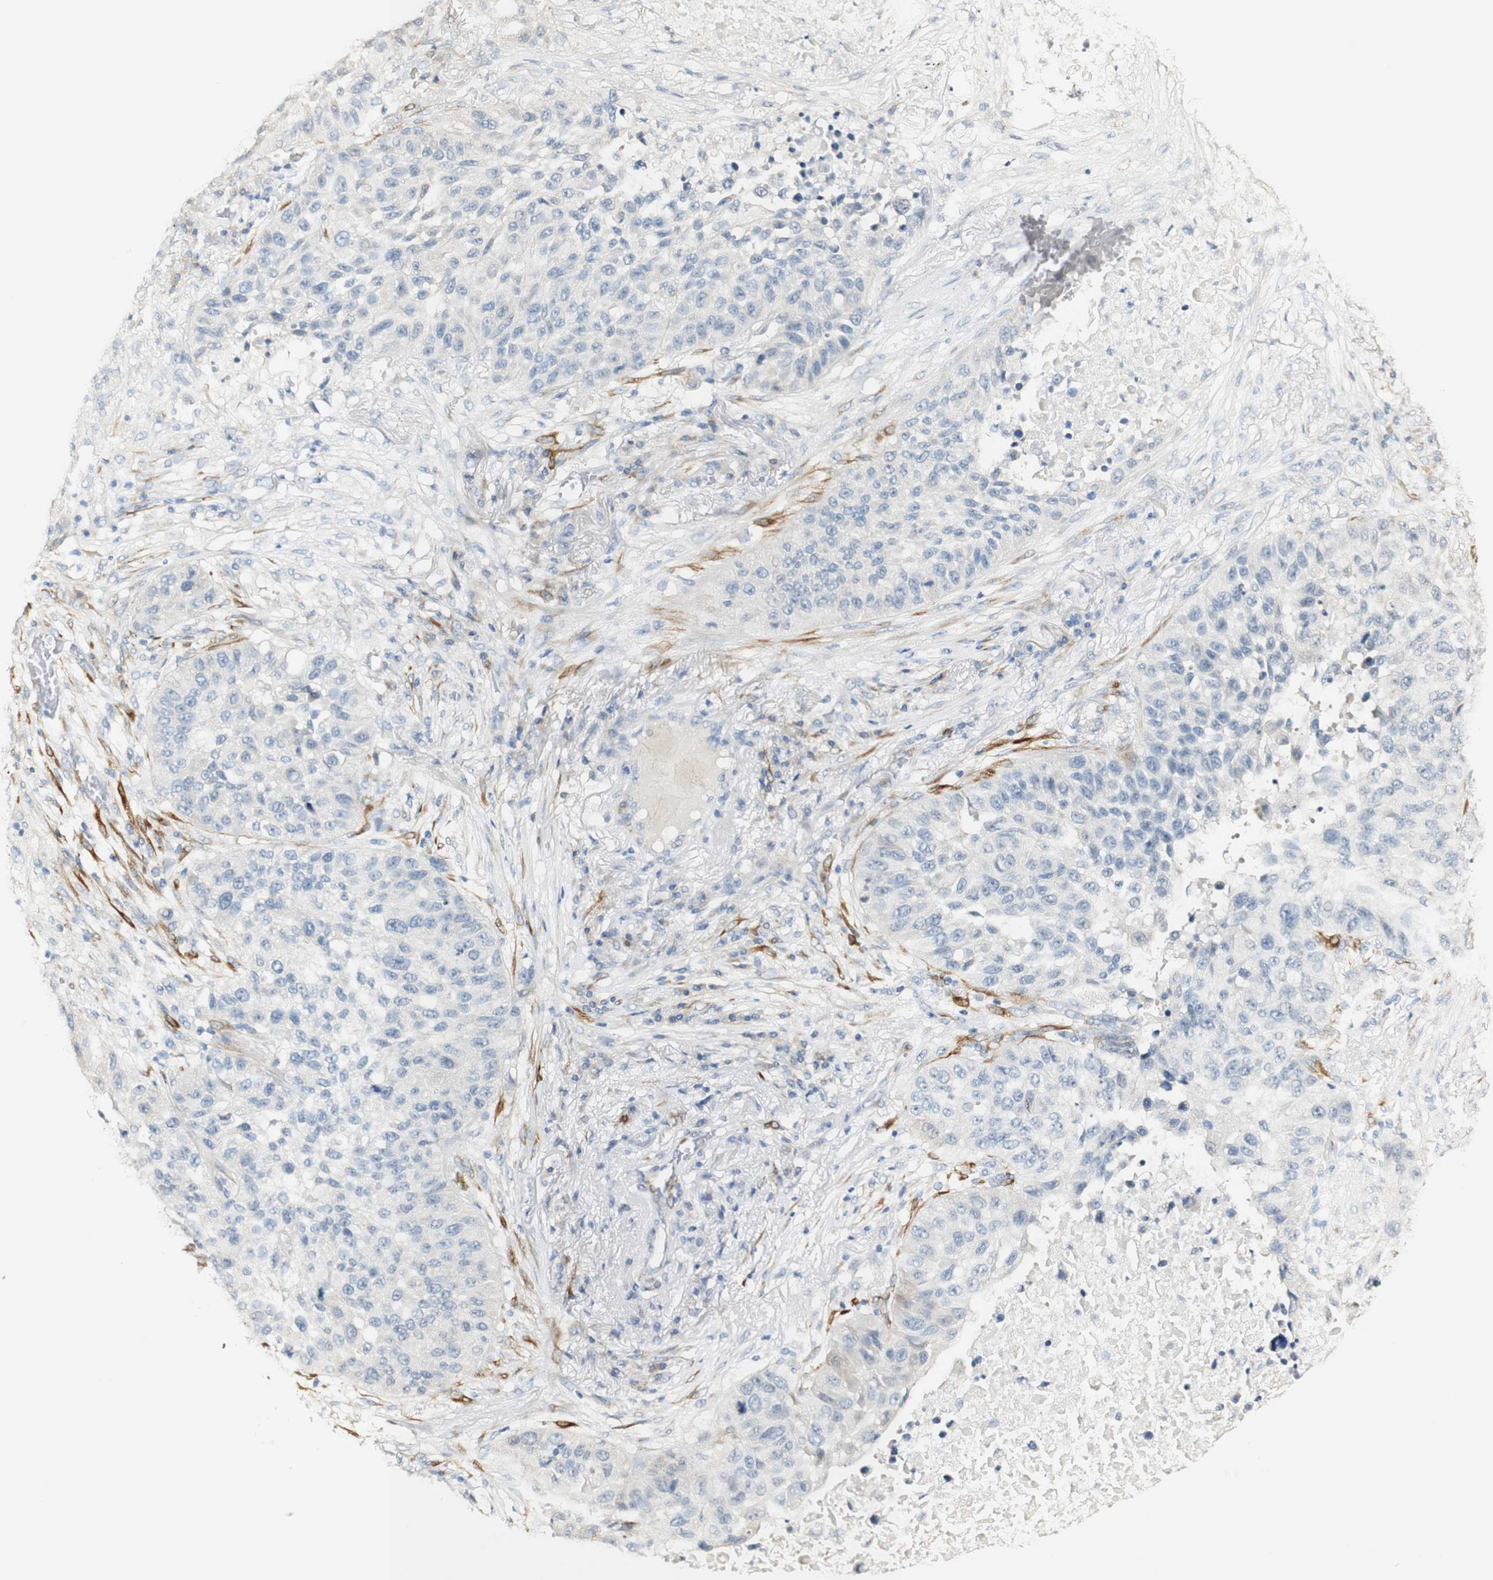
{"staining": {"intensity": "negative", "quantity": "none", "location": "none"}, "tissue": "lung cancer", "cell_type": "Tumor cells", "image_type": "cancer", "snomed": [{"axis": "morphology", "description": "Squamous cell carcinoma, NOS"}, {"axis": "topography", "description": "Lung"}], "caption": "This micrograph is of lung squamous cell carcinoma stained with immunohistochemistry to label a protein in brown with the nuclei are counter-stained blue. There is no staining in tumor cells. (Immunohistochemistry (ihc), brightfield microscopy, high magnification).", "gene": "FMO3", "patient": {"sex": "male", "age": 57}}